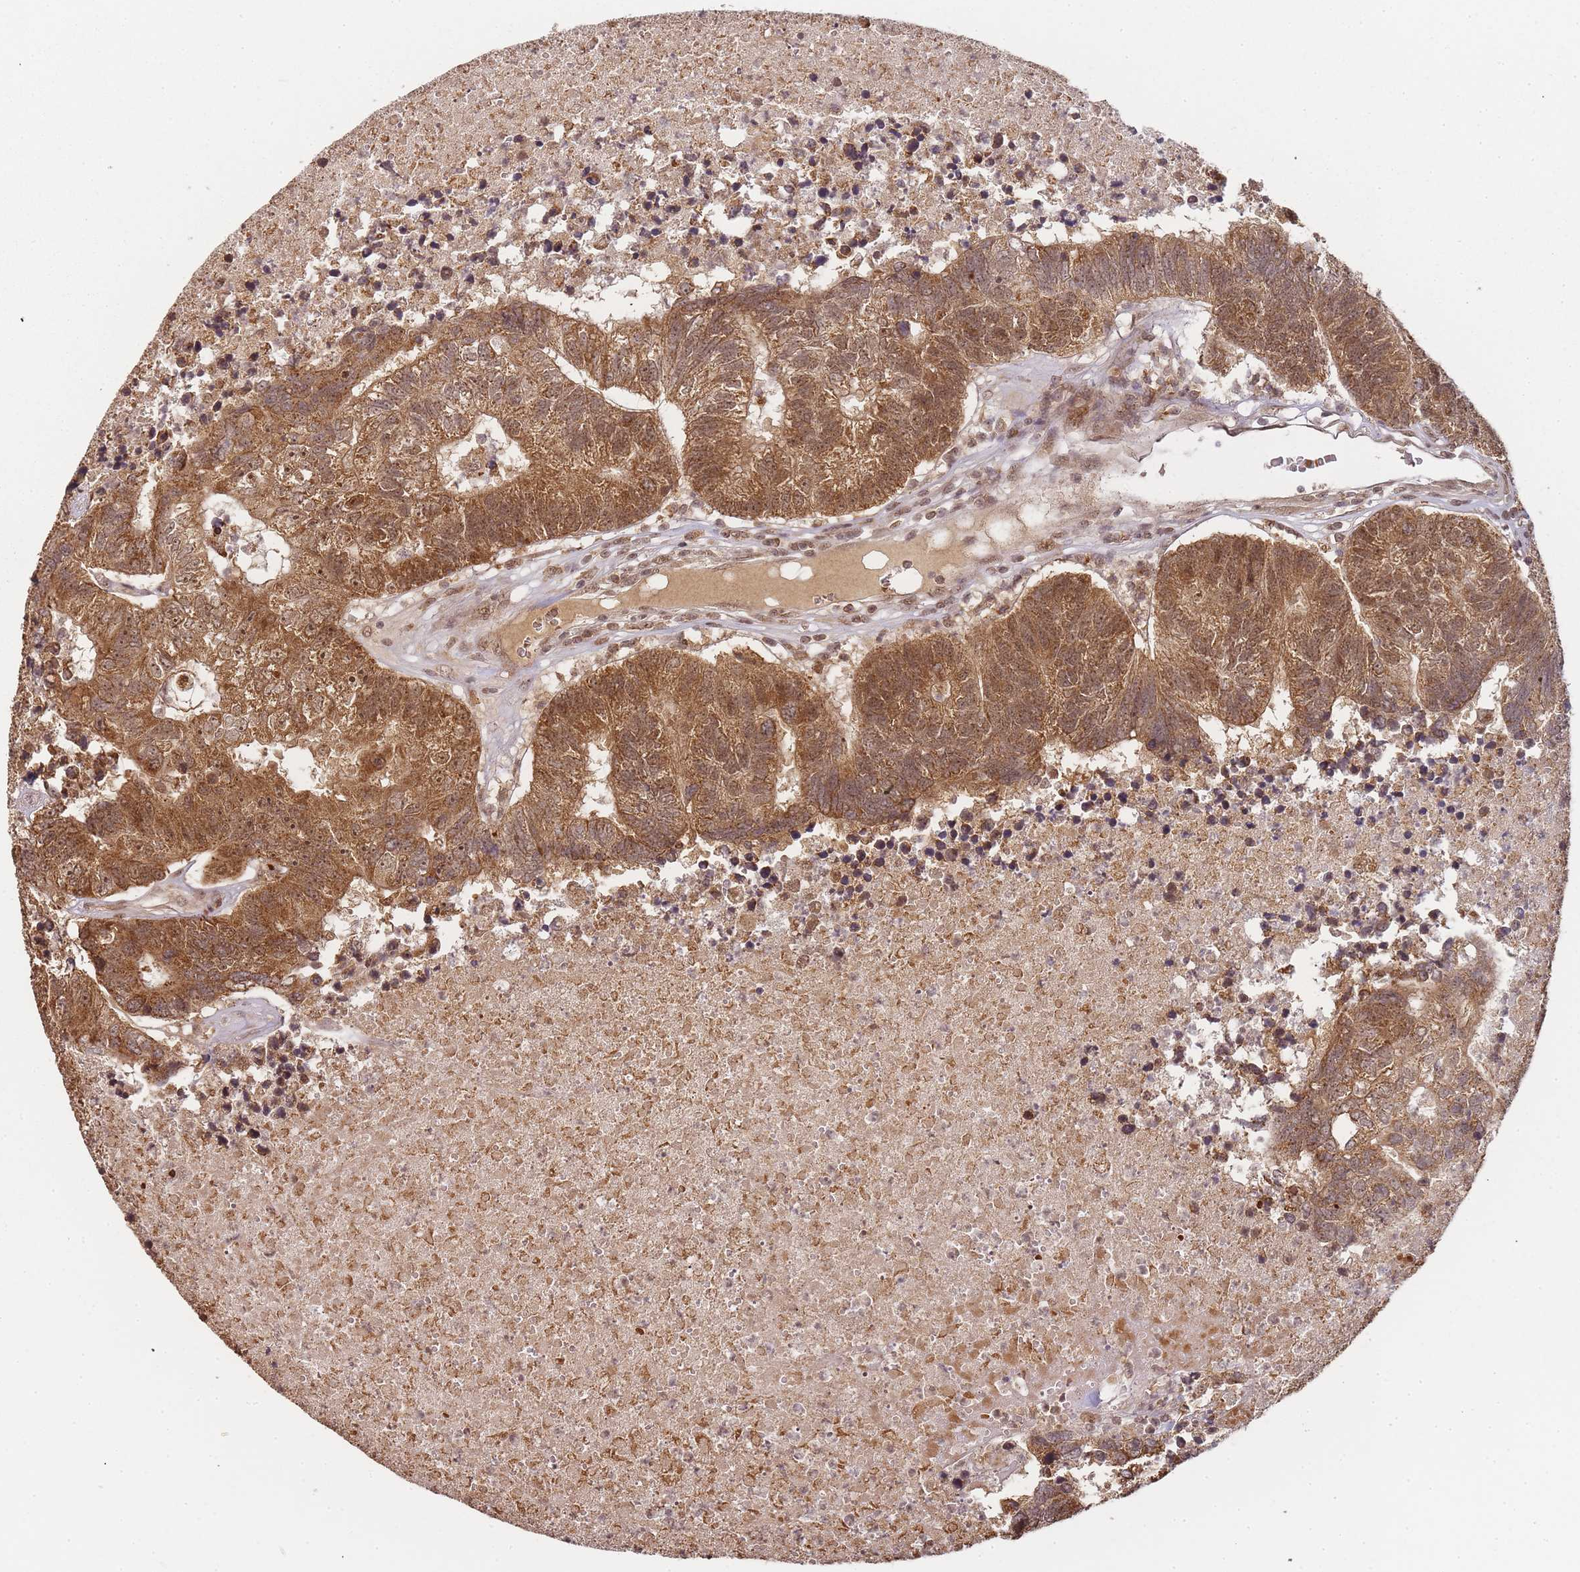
{"staining": {"intensity": "moderate", "quantity": ">75%", "location": "cytoplasmic/membranous,nuclear"}, "tissue": "colorectal cancer", "cell_type": "Tumor cells", "image_type": "cancer", "snomed": [{"axis": "morphology", "description": "Adenocarcinoma, NOS"}, {"axis": "topography", "description": "Colon"}], "caption": "Tumor cells exhibit medium levels of moderate cytoplasmic/membranous and nuclear expression in approximately >75% of cells in adenocarcinoma (colorectal).", "gene": "ZNF497", "patient": {"sex": "female", "age": 48}}